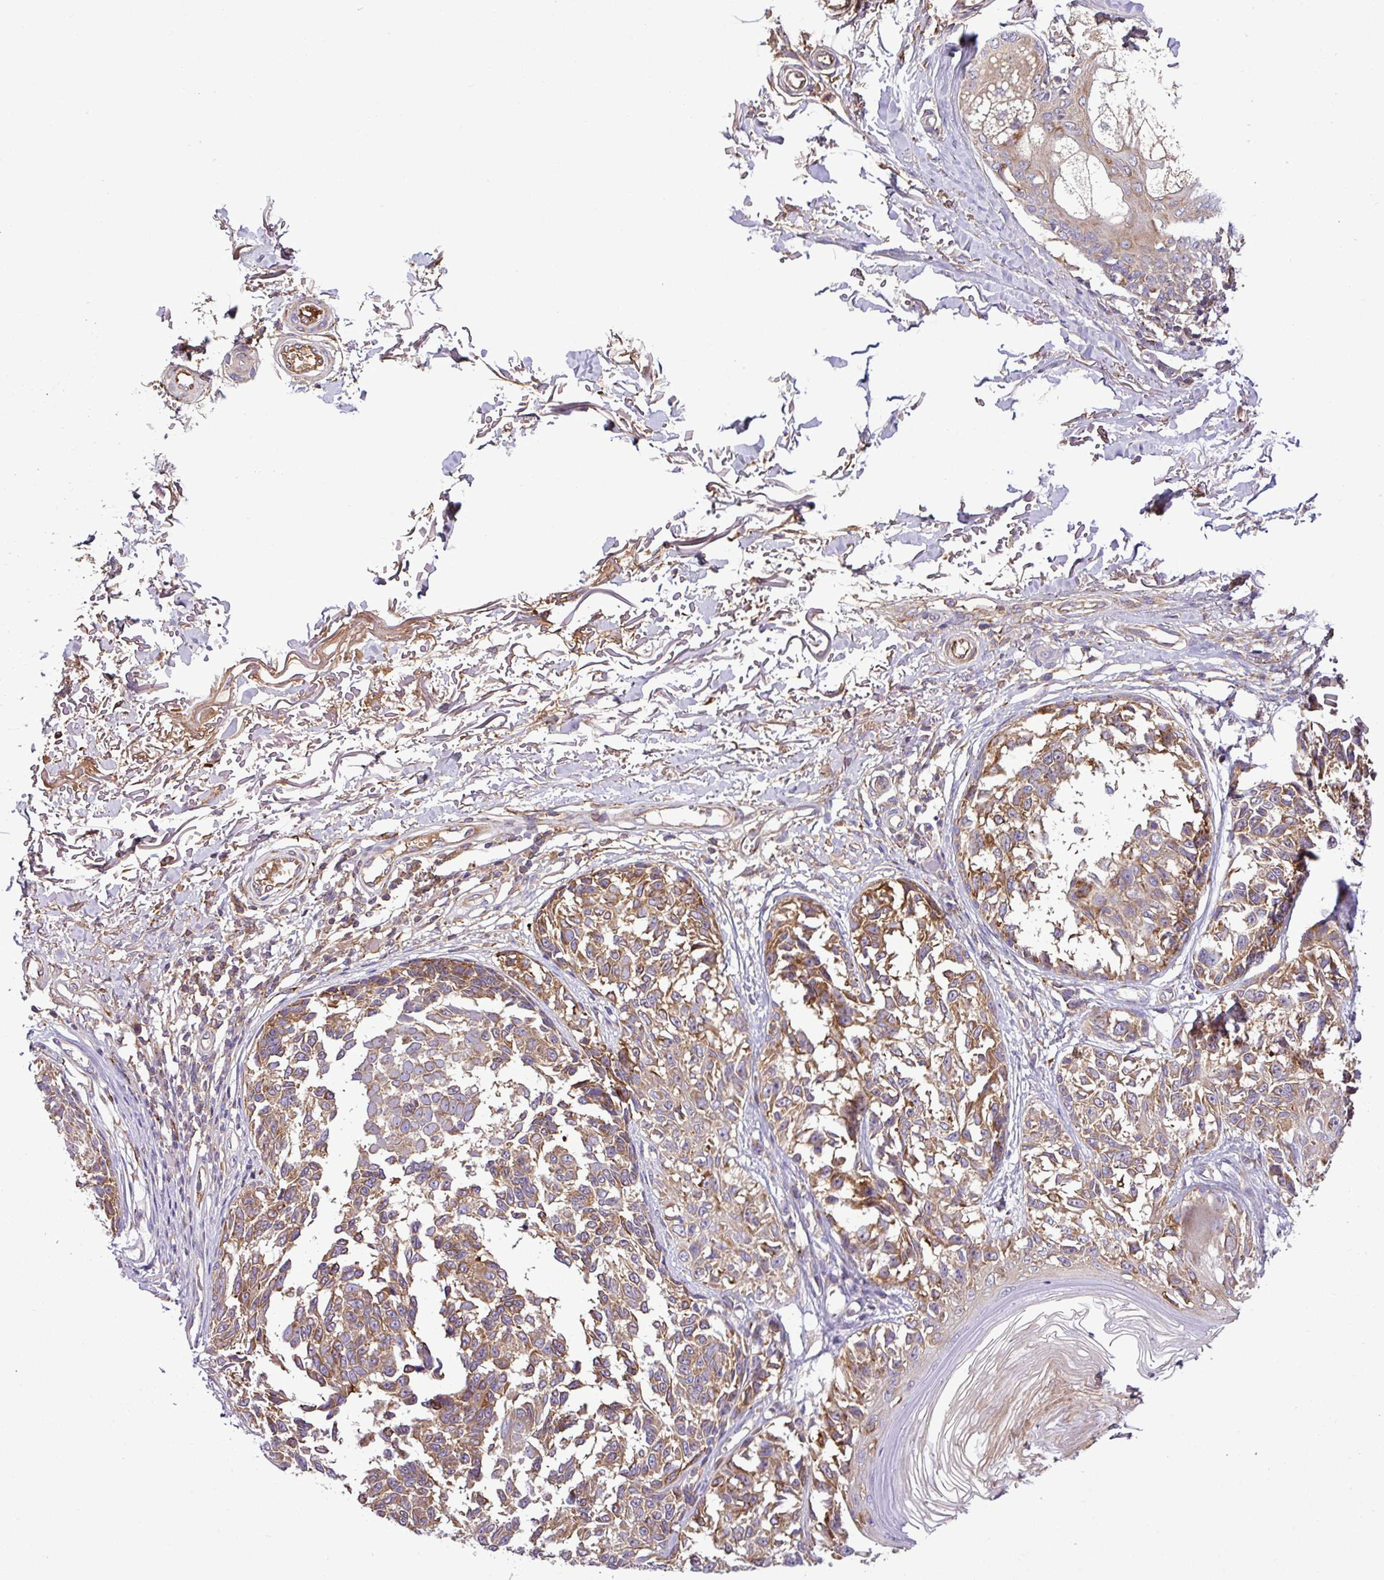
{"staining": {"intensity": "moderate", "quantity": ">75%", "location": "cytoplasmic/membranous"}, "tissue": "melanoma", "cell_type": "Tumor cells", "image_type": "cancer", "snomed": [{"axis": "morphology", "description": "Malignant melanoma, NOS"}, {"axis": "topography", "description": "Skin"}], "caption": "Brown immunohistochemical staining in melanoma exhibits moderate cytoplasmic/membranous staining in about >75% of tumor cells.", "gene": "CWH43", "patient": {"sex": "male", "age": 73}}